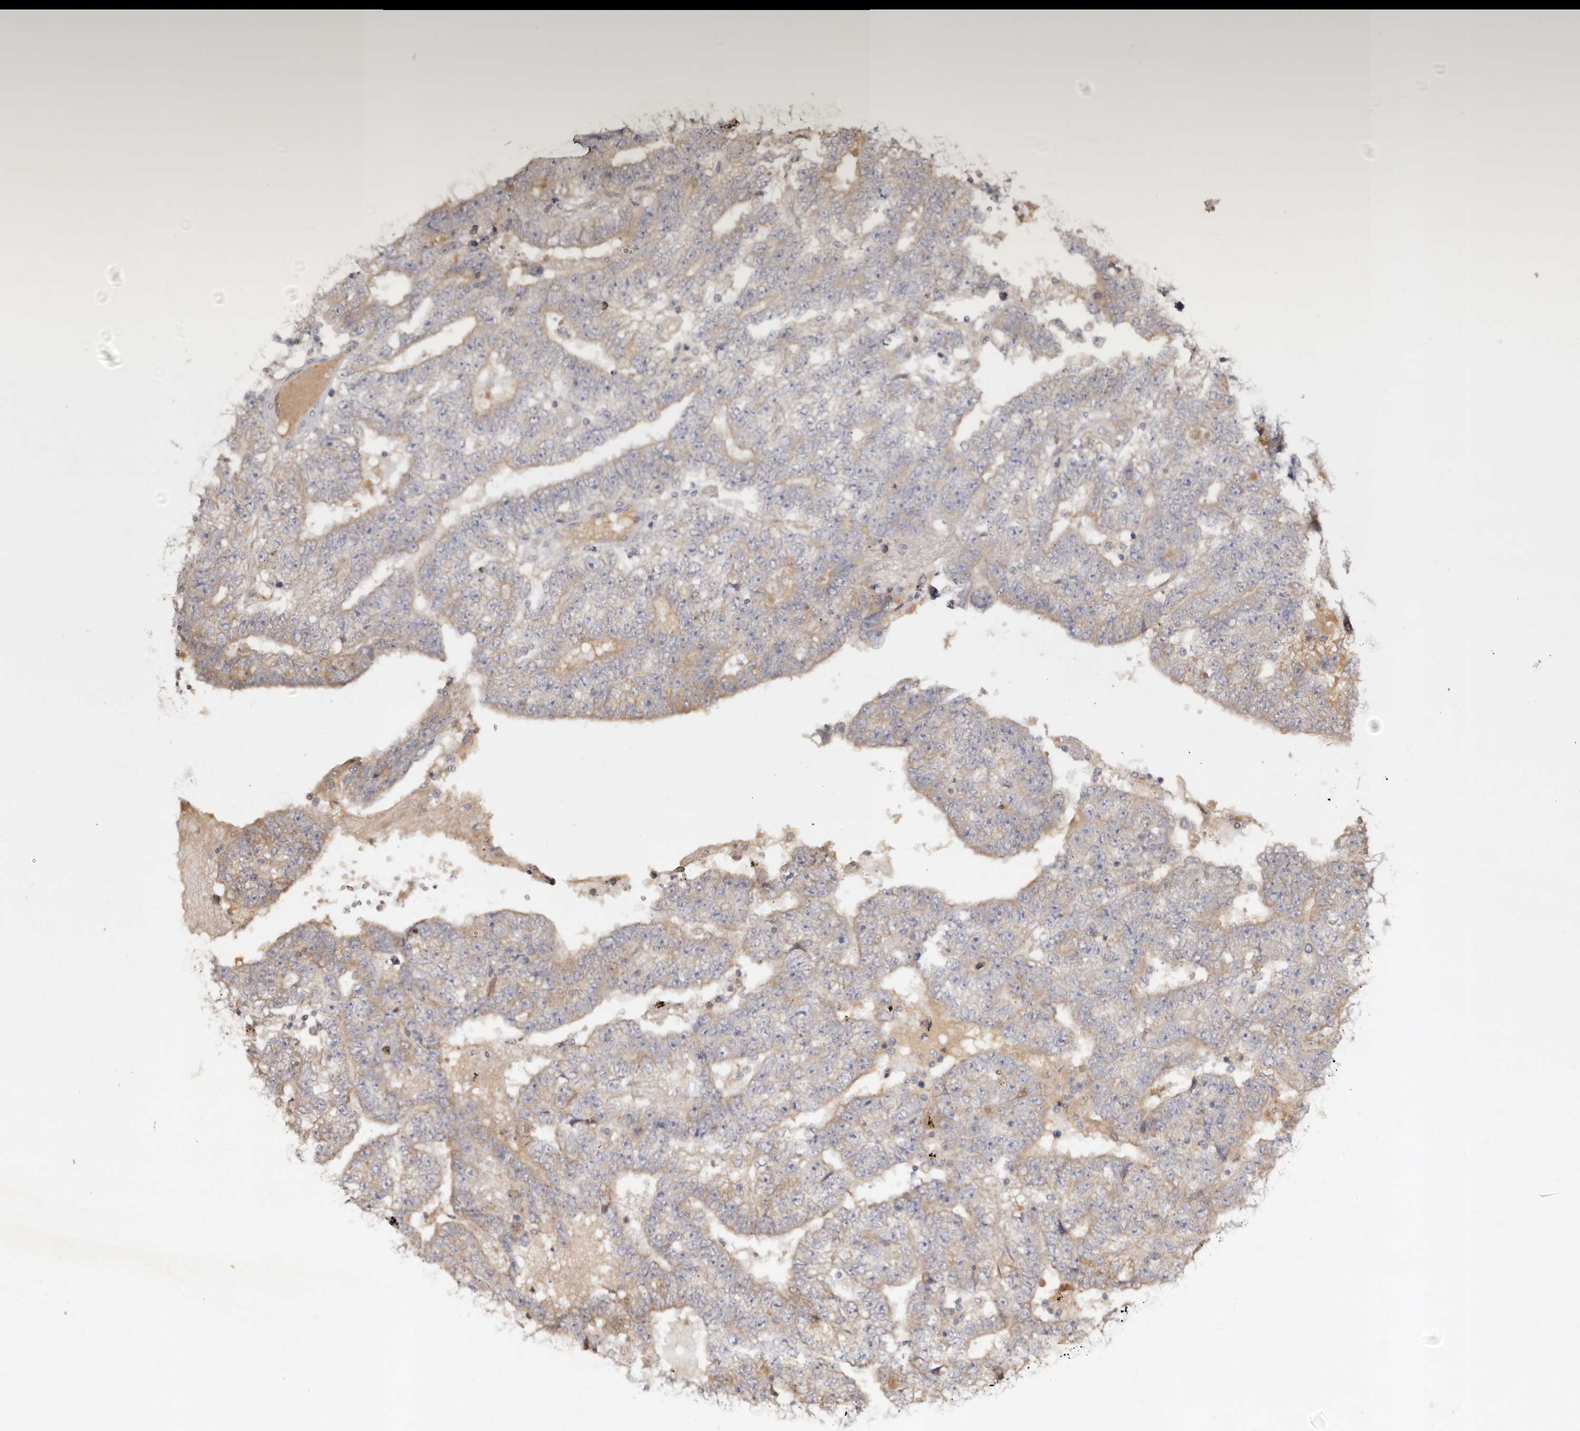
{"staining": {"intensity": "weak", "quantity": "<25%", "location": "cytoplasmic/membranous"}, "tissue": "testis cancer", "cell_type": "Tumor cells", "image_type": "cancer", "snomed": [{"axis": "morphology", "description": "Carcinoma, Embryonal, NOS"}, {"axis": "topography", "description": "Testis"}], "caption": "The immunohistochemistry micrograph has no significant positivity in tumor cells of testis cancer tissue.", "gene": "LCORL", "patient": {"sex": "male", "age": 25}}